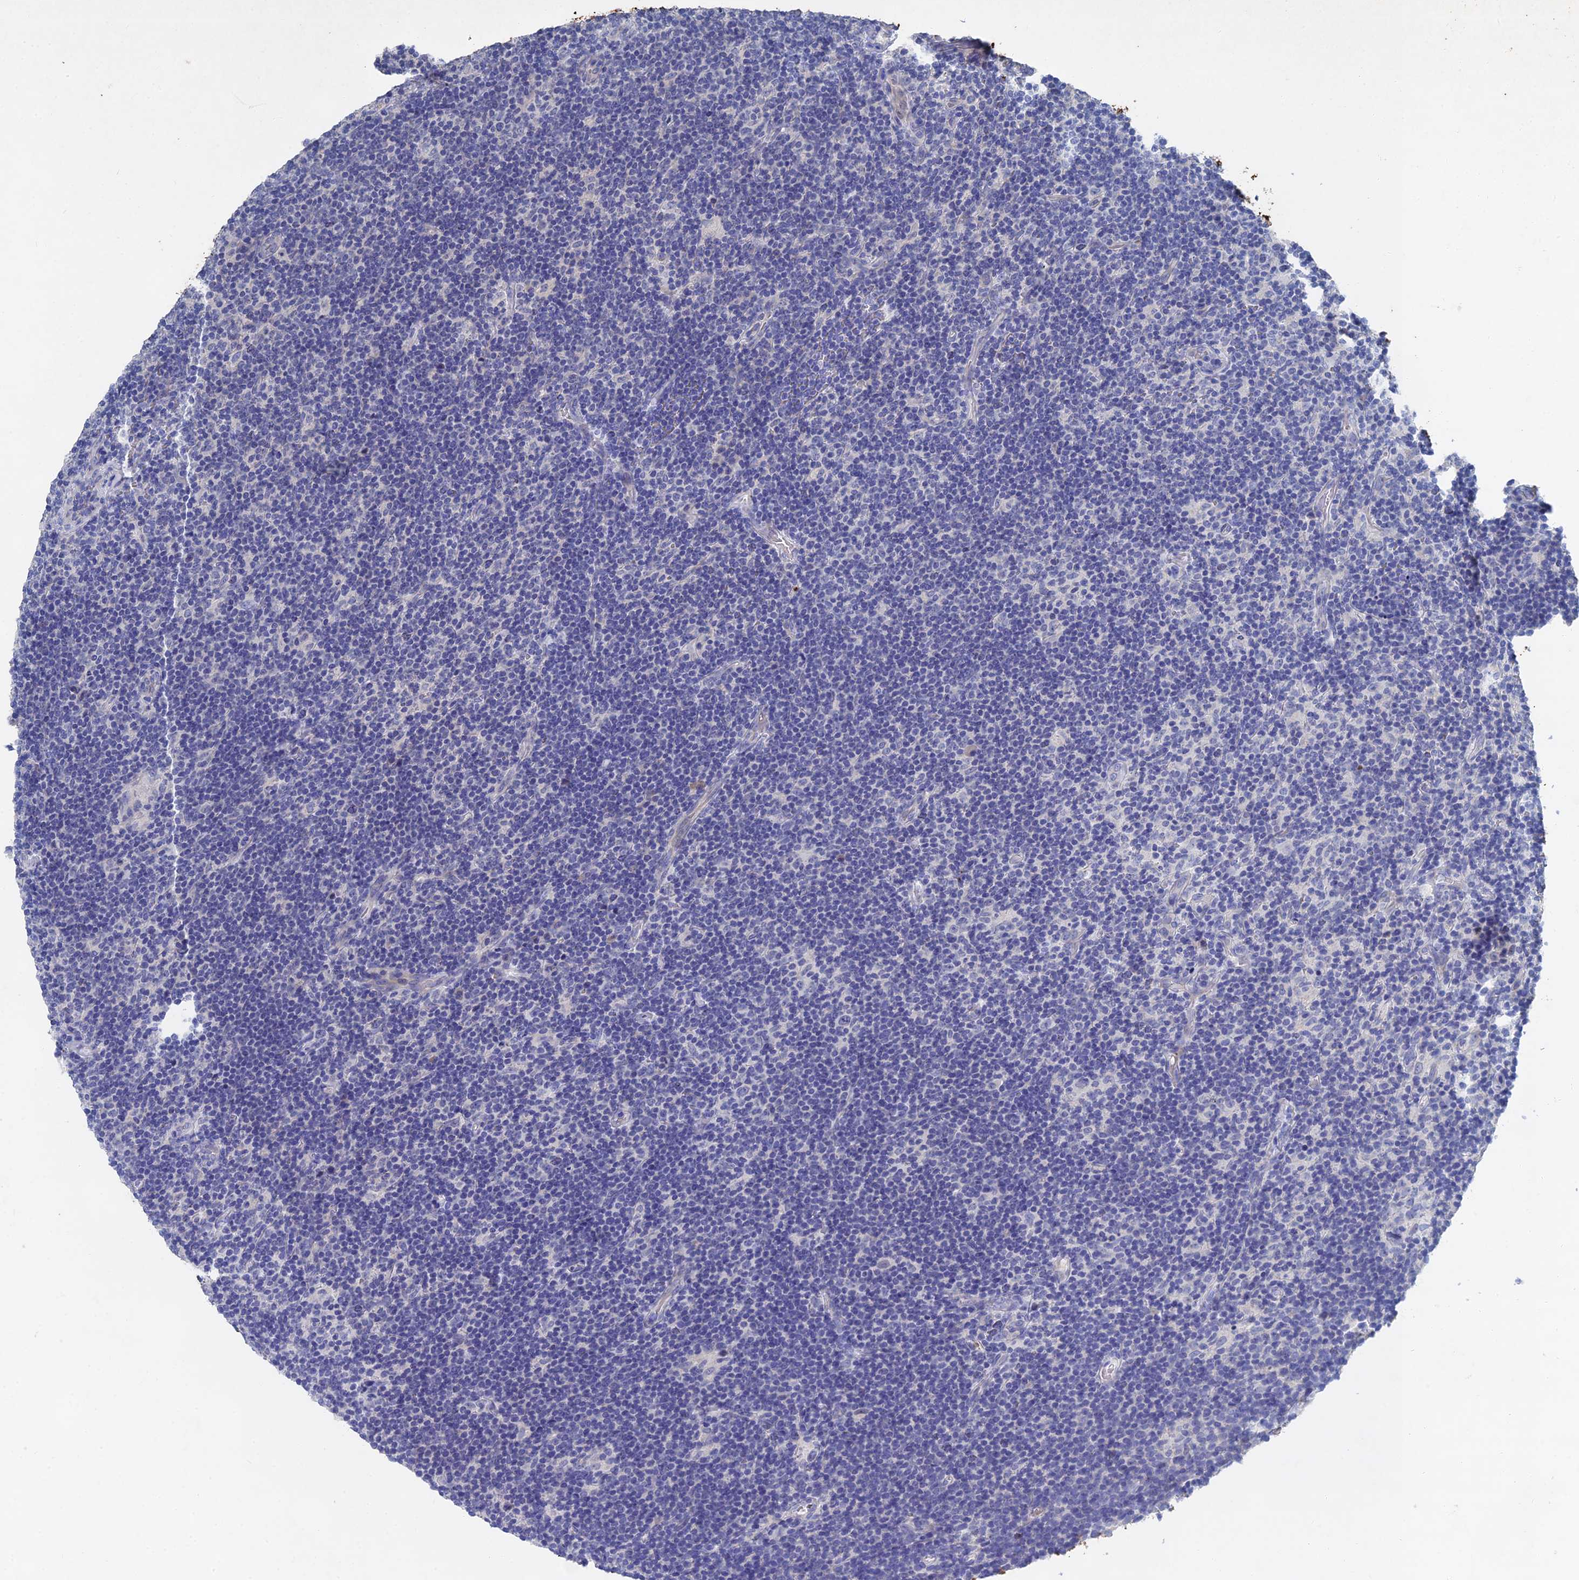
{"staining": {"intensity": "negative", "quantity": "none", "location": "none"}, "tissue": "lymphoma", "cell_type": "Tumor cells", "image_type": "cancer", "snomed": [{"axis": "morphology", "description": "Hodgkin's disease, NOS"}, {"axis": "topography", "description": "Lymph node"}], "caption": "Immunohistochemistry (IHC) photomicrograph of lymphoma stained for a protein (brown), which demonstrates no expression in tumor cells. (Brightfield microscopy of DAB (3,3'-diaminobenzidine) IHC at high magnification).", "gene": "GFAP", "patient": {"sex": "female", "age": 57}}